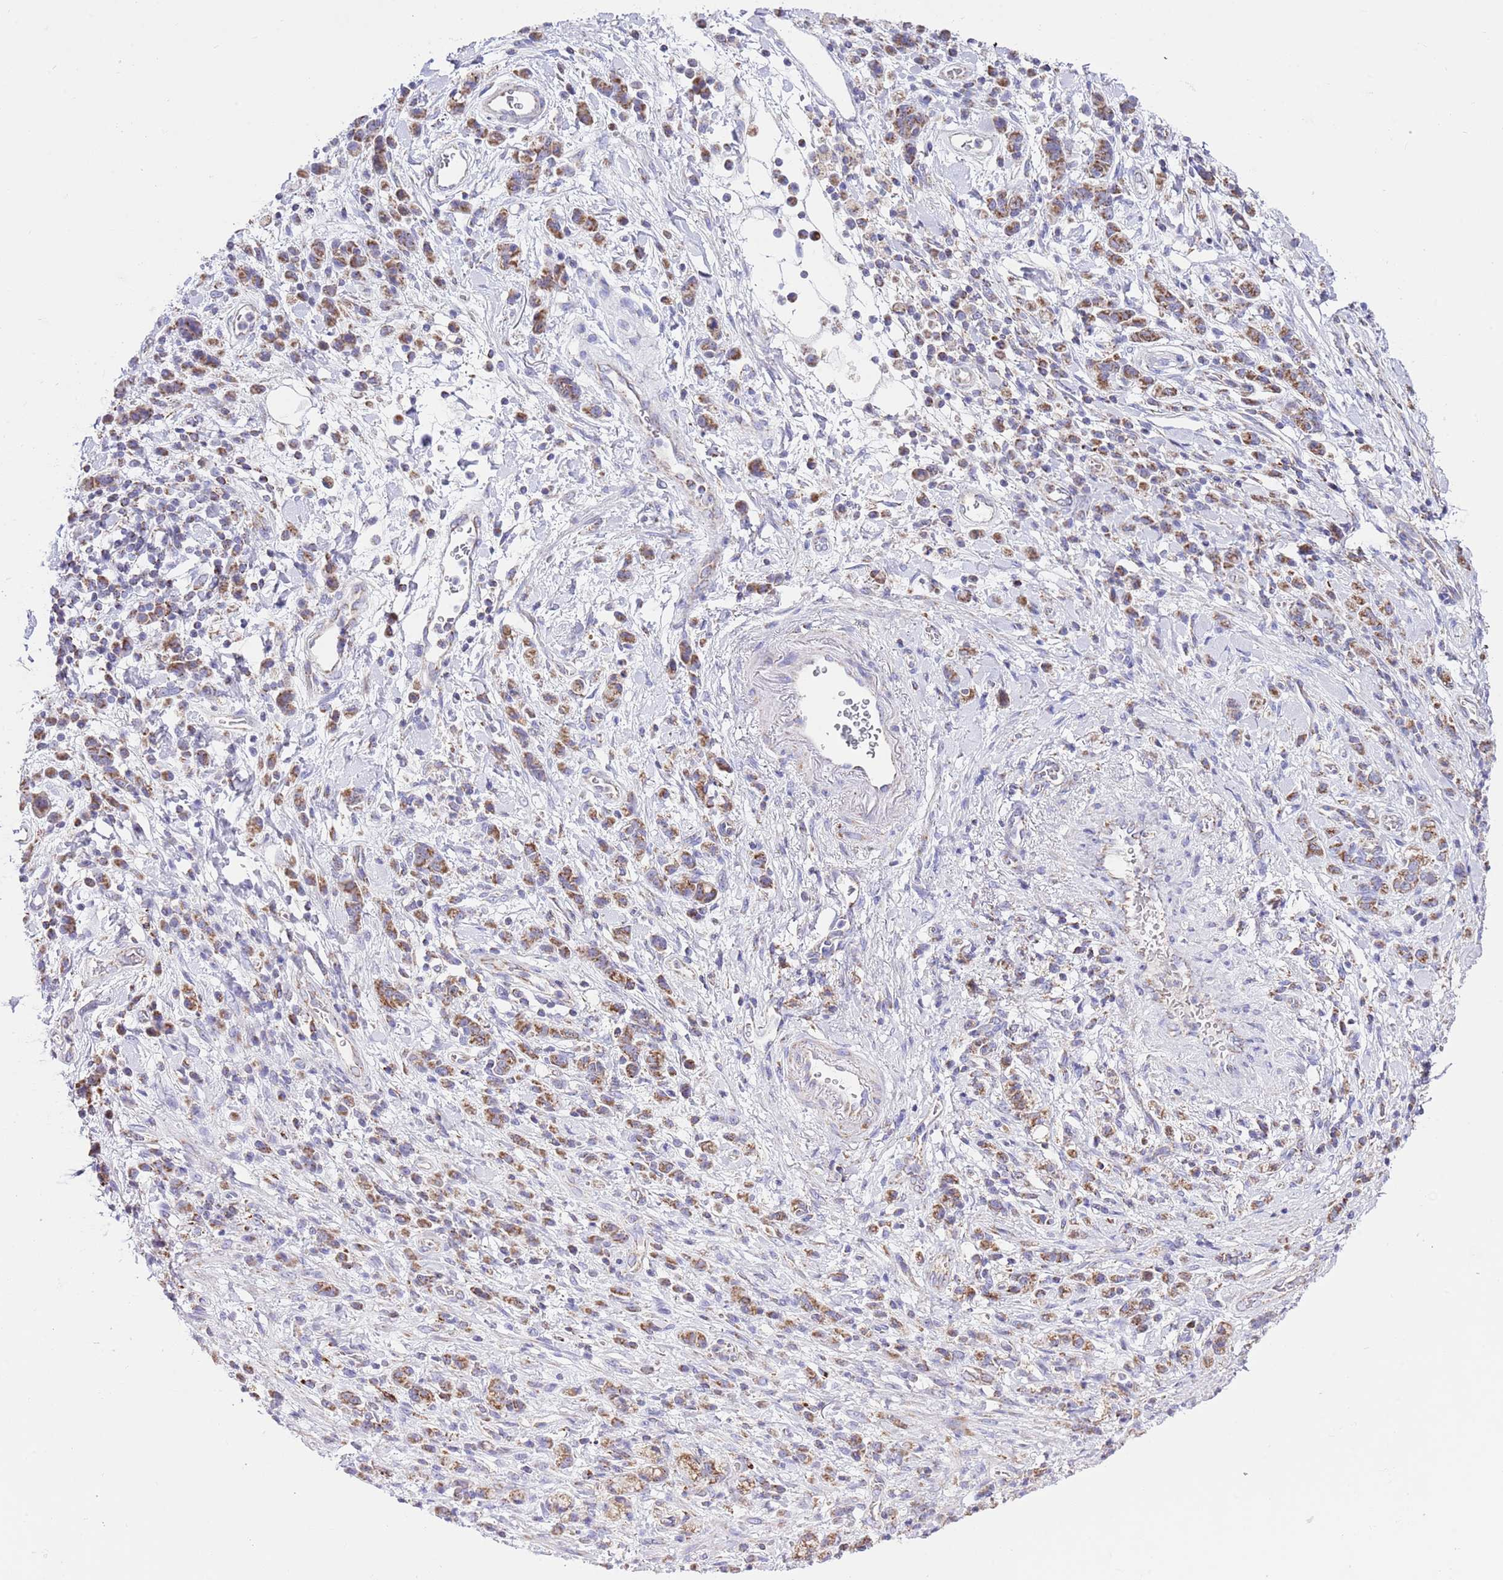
{"staining": {"intensity": "moderate", "quantity": ">75%", "location": "cytoplasmic/membranous"}, "tissue": "stomach cancer", "cell_type": "Tumor cells", "image_type": "cancer", "snomed": [{"axis": "morphology", "description": "Adenocarcinoma, NOS"}, {"axis": "topography", "description": "Stomach"}], "caption": "Immunohistochemistry staining of stomach adenocarcinoma, which displays medium levels of moderate cytoplasmic/membranous staining in approximately >75% of tumor cells indicating moderate cytoplasmic/membranous protein expression. The staining was performed using DAB (3,3'-diaminobenzidine) (brown) for protein detection and nuclei were counterstained in hematoxylin (blue).", "gene": "TEKTIP1", "patient": {"sex": "male", "age": 77}}